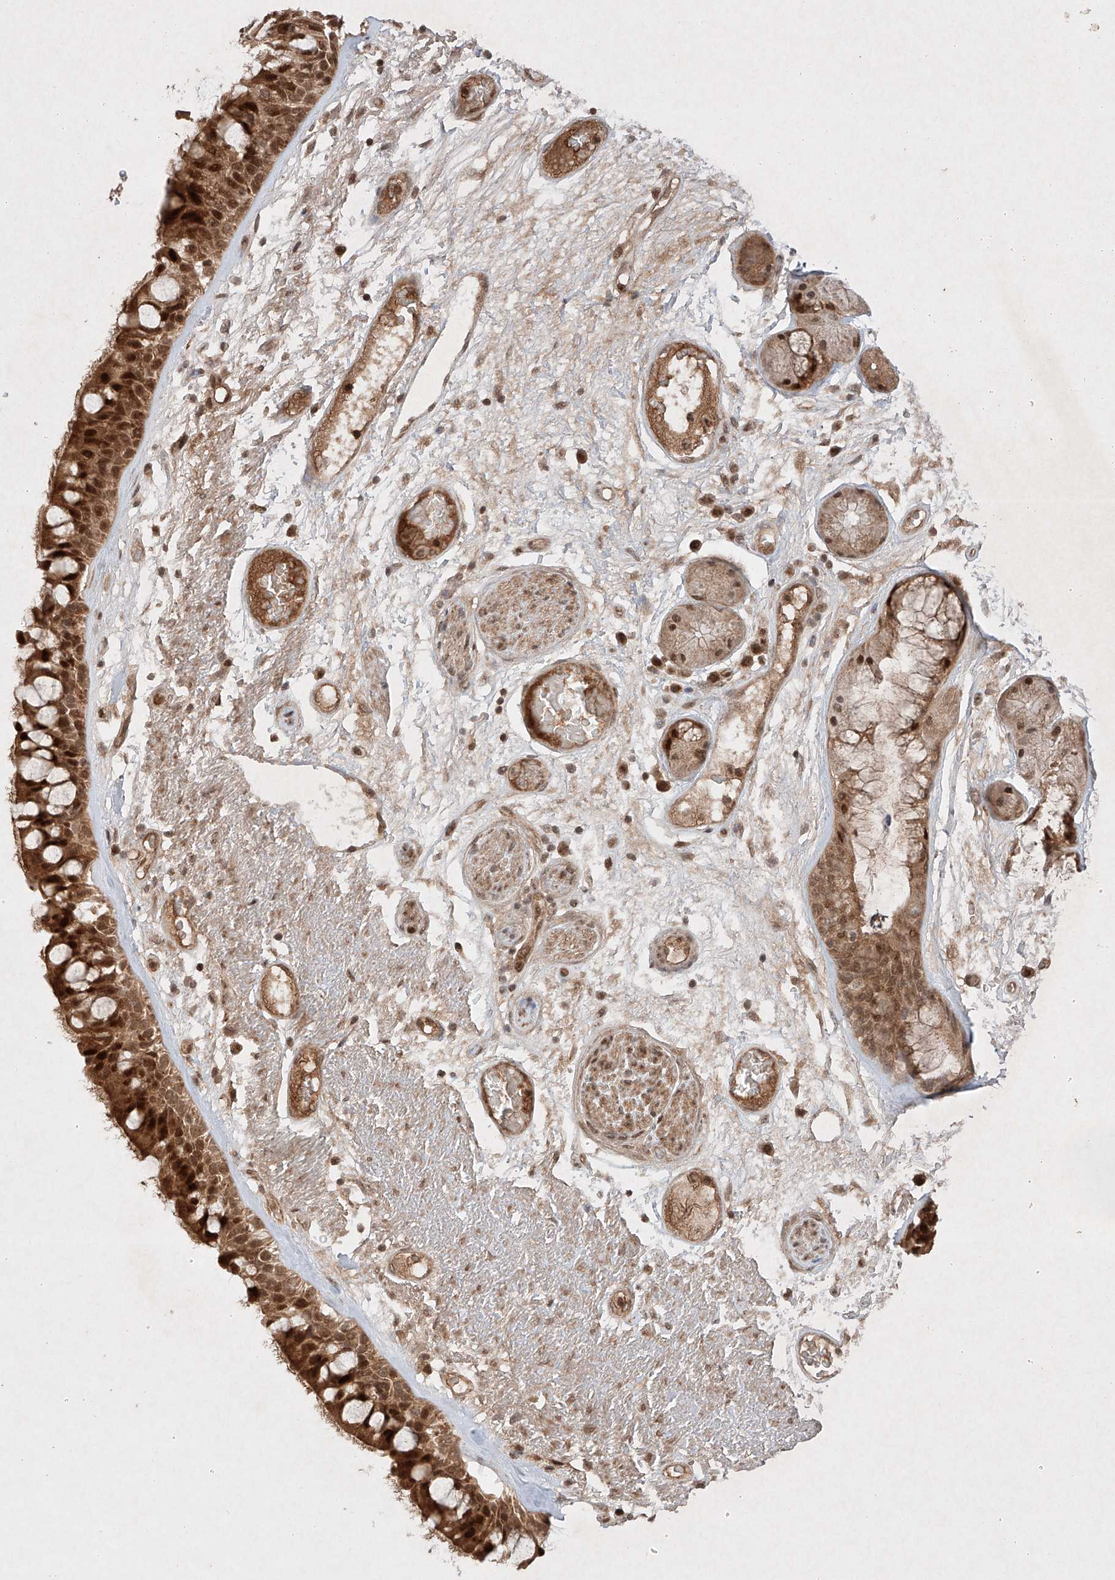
{"staining": {"intensity": "strong", "quantity": ">75%", "location": "cytoplasmic/membranous,nuclear"}, "tissue": "bronchus", "cell_type": "Respiratory epithelial cells", "image_type": "normal", "snomed": [{"axis": "morphology", "description": "Normal tissue, NOS"}, {"axis": "morphology", "description": "Squamous cell carcinoma, NOS"}, {"axis": "topography", "description": "Lymph node"}, {"axis": "topography", "description": "Bronchus"}, {"axis": "topography", "description": "Lung"}], "caption": "Immunohistochemical staining of benign bronchus demonstrates strong cytoplasmic/membranous,nuclear protein positivity in about >75% of respiratory epithelial cells.", "gene": "RNF31", "patient": {"sex": "male", "age": 66}}